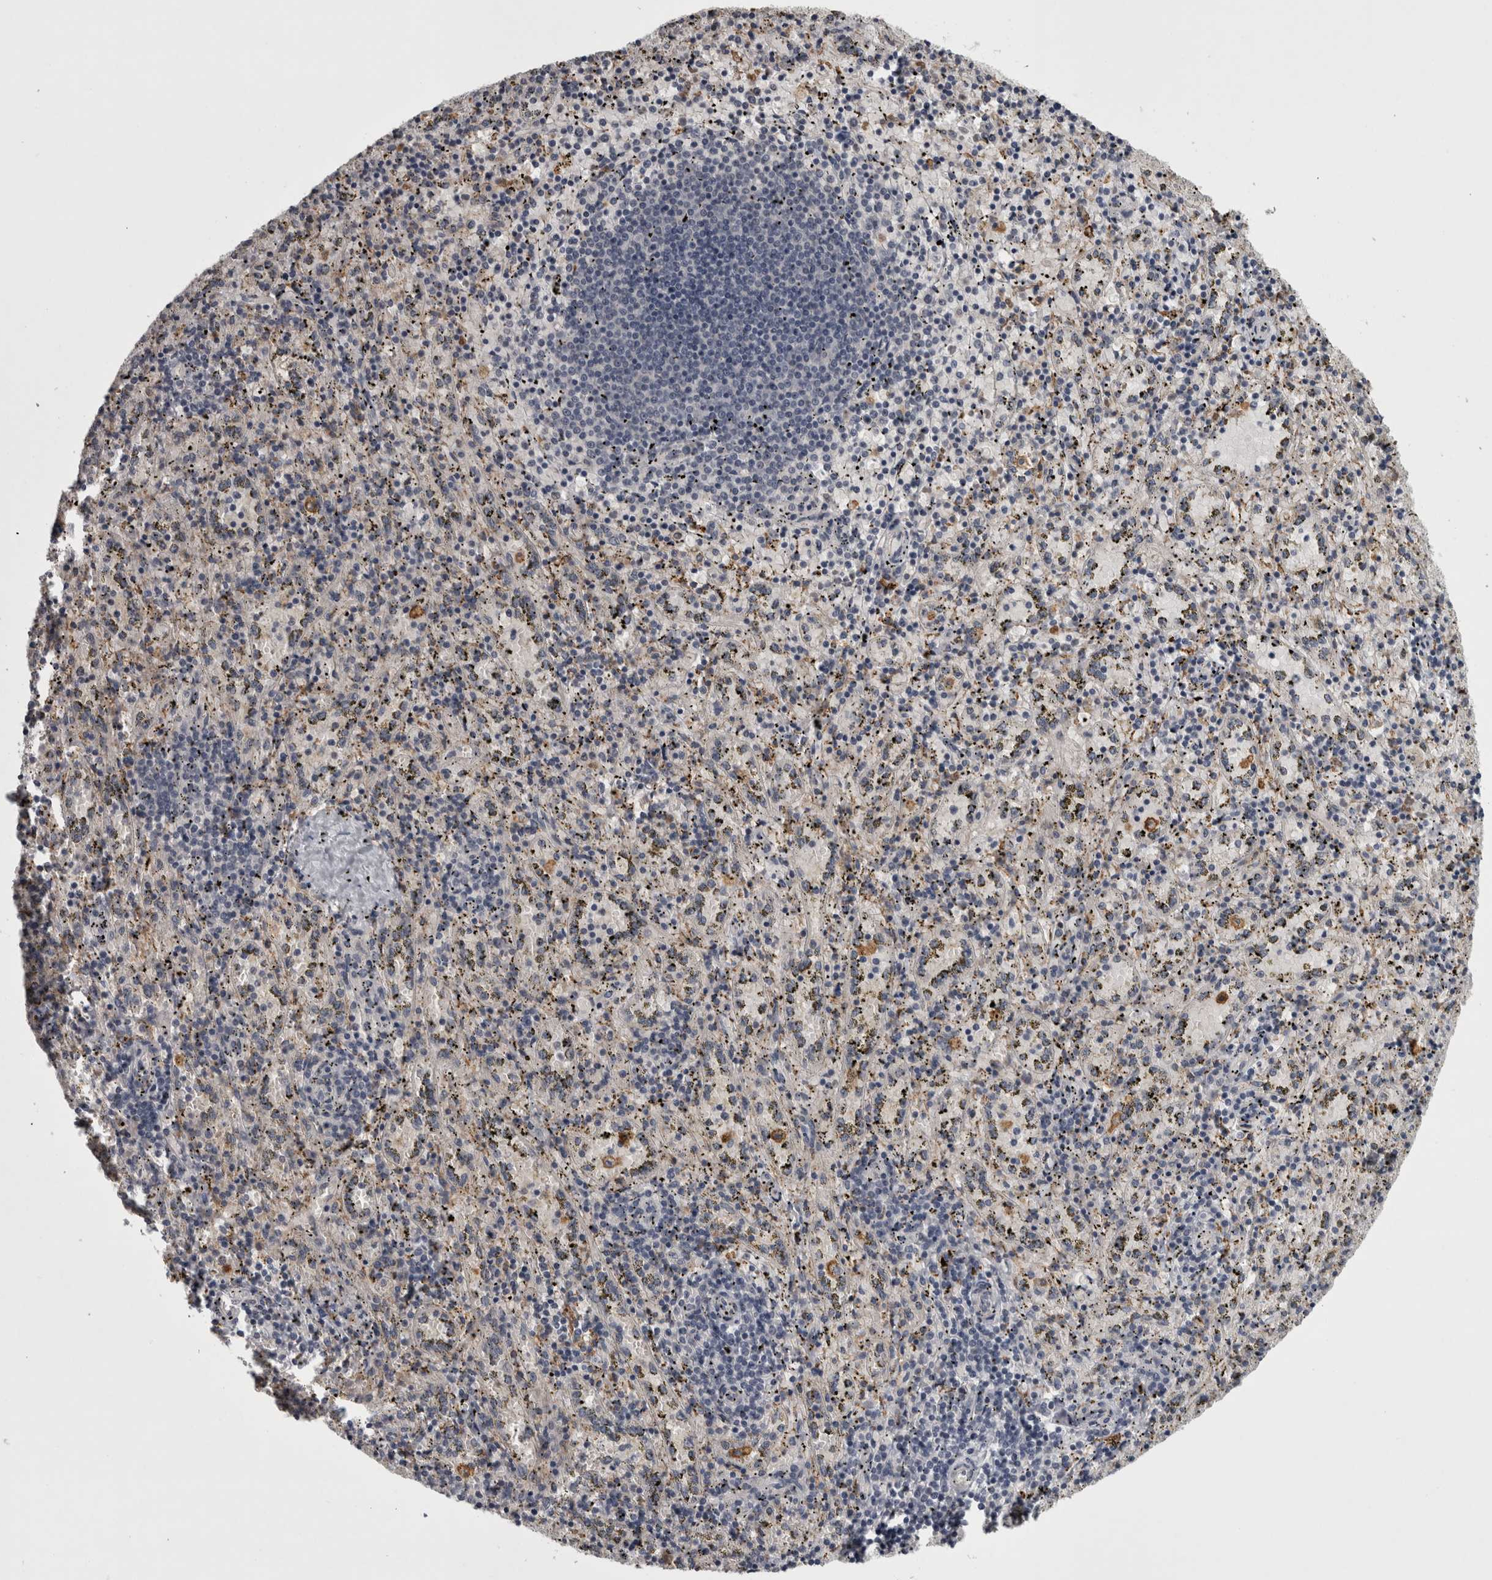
{"staining": {"intensity": "weak", "quantity": "<25%", "location": "cytoplasmic/membranous"}, "tissue": "spleen", "cell_type": "Cells in red pulp", "image_type": "normal", "snomed": [{"axis": "morphology", "description": "Normal tissue, NOS"}, {"axis": "topography", "description": "Spleen"}], "caption": "IHC histopathology image of unremarkable spleen stained for a protein (brown), which displays no expression in cells in red pulp. Brightfield microscopy of immunohistochemistry stained with DAB (brown) and hematoxylin (blue), captured at high magnification.", "gene": "PRKCI", "patient": {"sex": "male", "age": 11}}